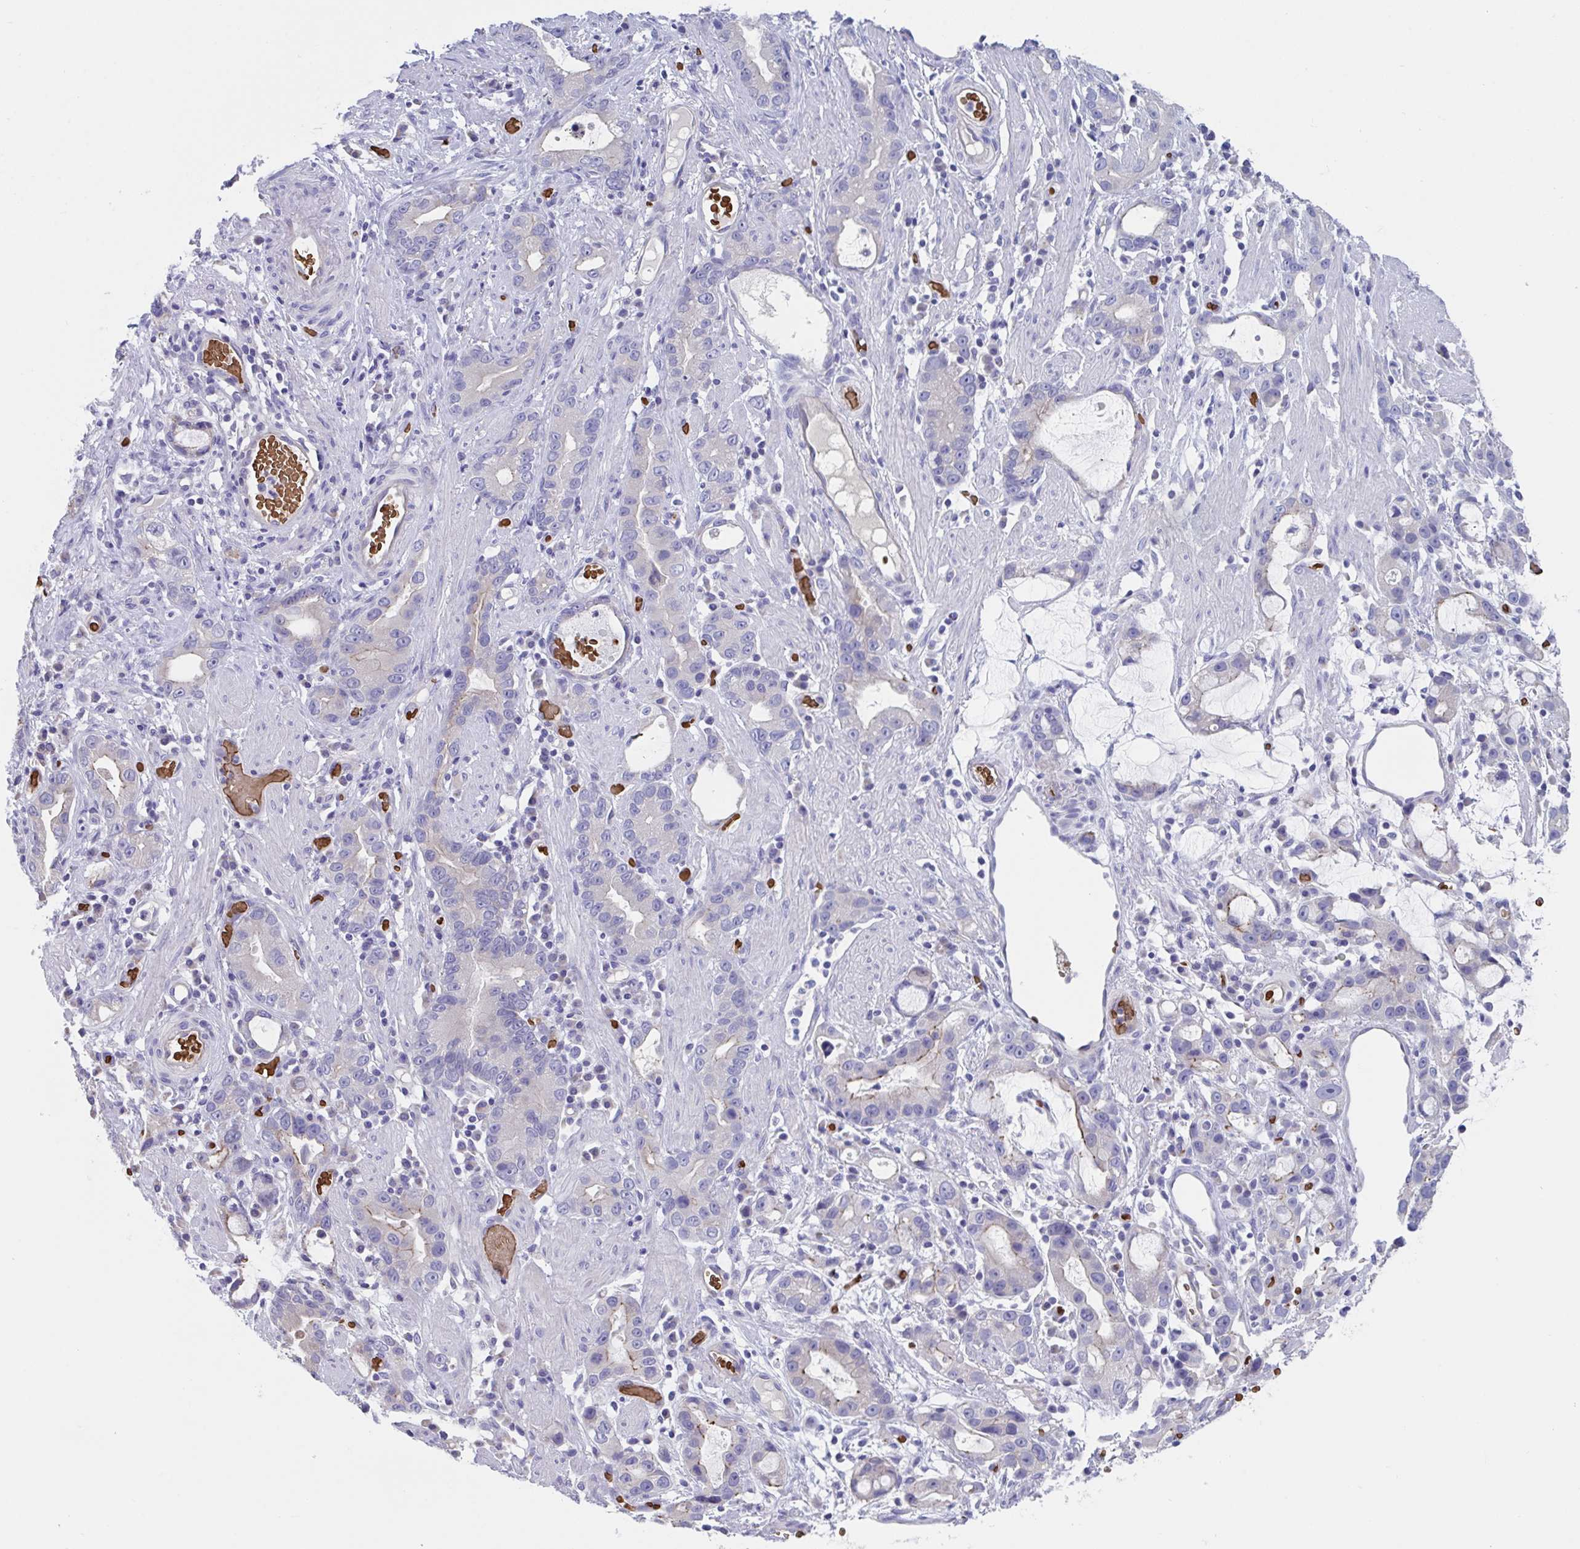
{"staining": {"intensity": "negative", "quantity": "none", "location": "none"}, "tissue": "stomach cancer", "cell_type": "Tumor cells", "image_type": "cancer", "snomed": [{"axis": "morphology", "description": "Adenocarcinoma, NOS"}, {"axis": "topography", "description": "Stomach"}], "caption": "Adenocarcinoma (stomach) was stained to show a protein in brown. There is no significant staining in tumor cells.", "gene": "TTC30B", "patient": {"sex": "male", "age": 55}}